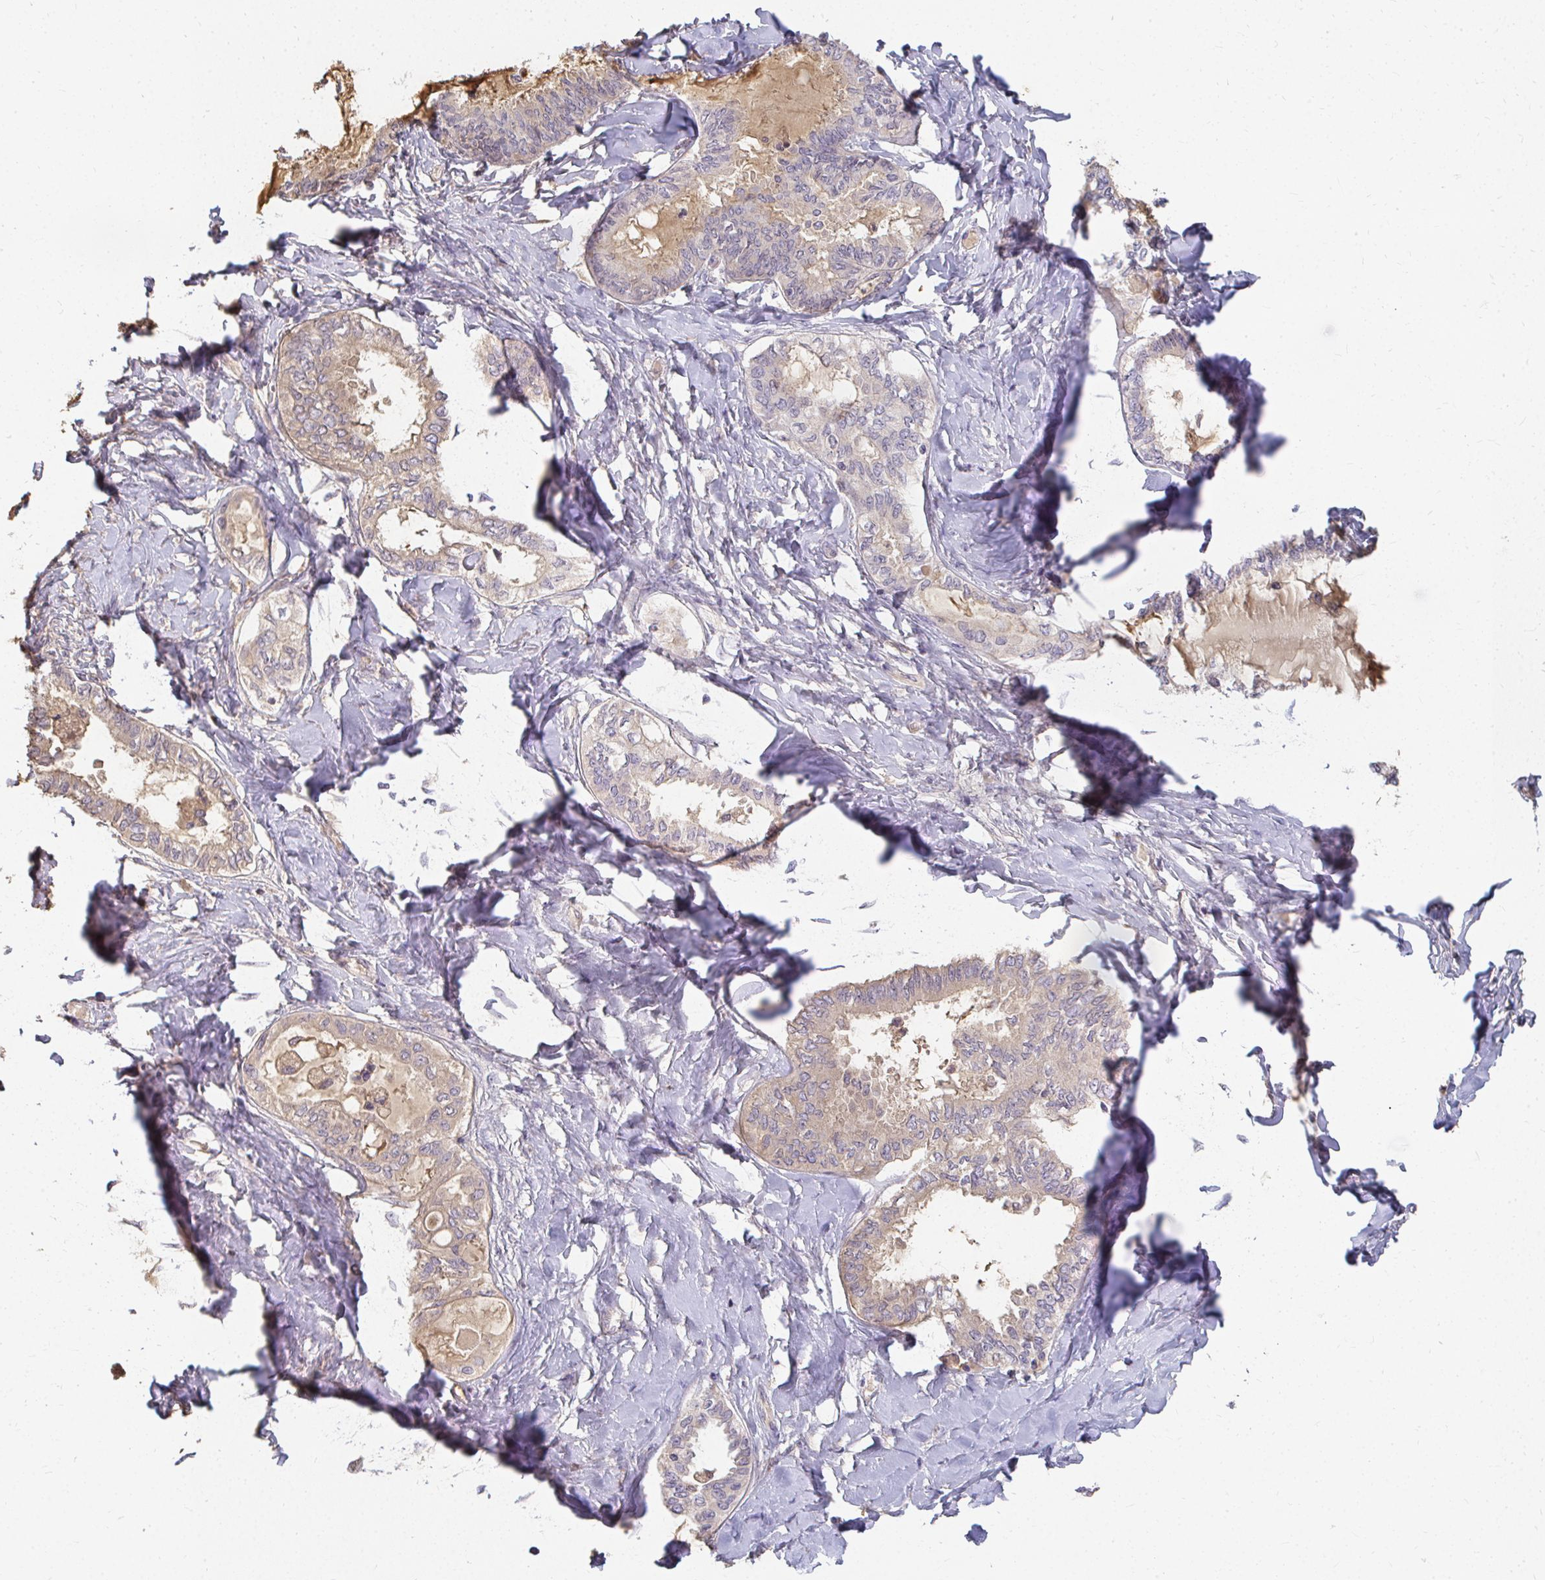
{"staining": {"intensity": "weak", "quantity": "<25%", "location": "cytoplasmic/membranous"}, "tissue": "ovarian cancer", "cell_type": "Tumor cells", "image_type": "cancer", "snomed": [{"axis": "morphology", "description": "Carcinoma, endometroid"}, {"axis": "topography", "description": "Ovary"}], "caption": "An immunohistochemistry (IHC) micrograph of ovarian cancer (endometroid carcinoma) is shown. There is no staining in tumor cells of ovarian cancer (endometroid carcinoma).", "gene": "LOXL4", "patient": {"sex": "female", "age": 70}}